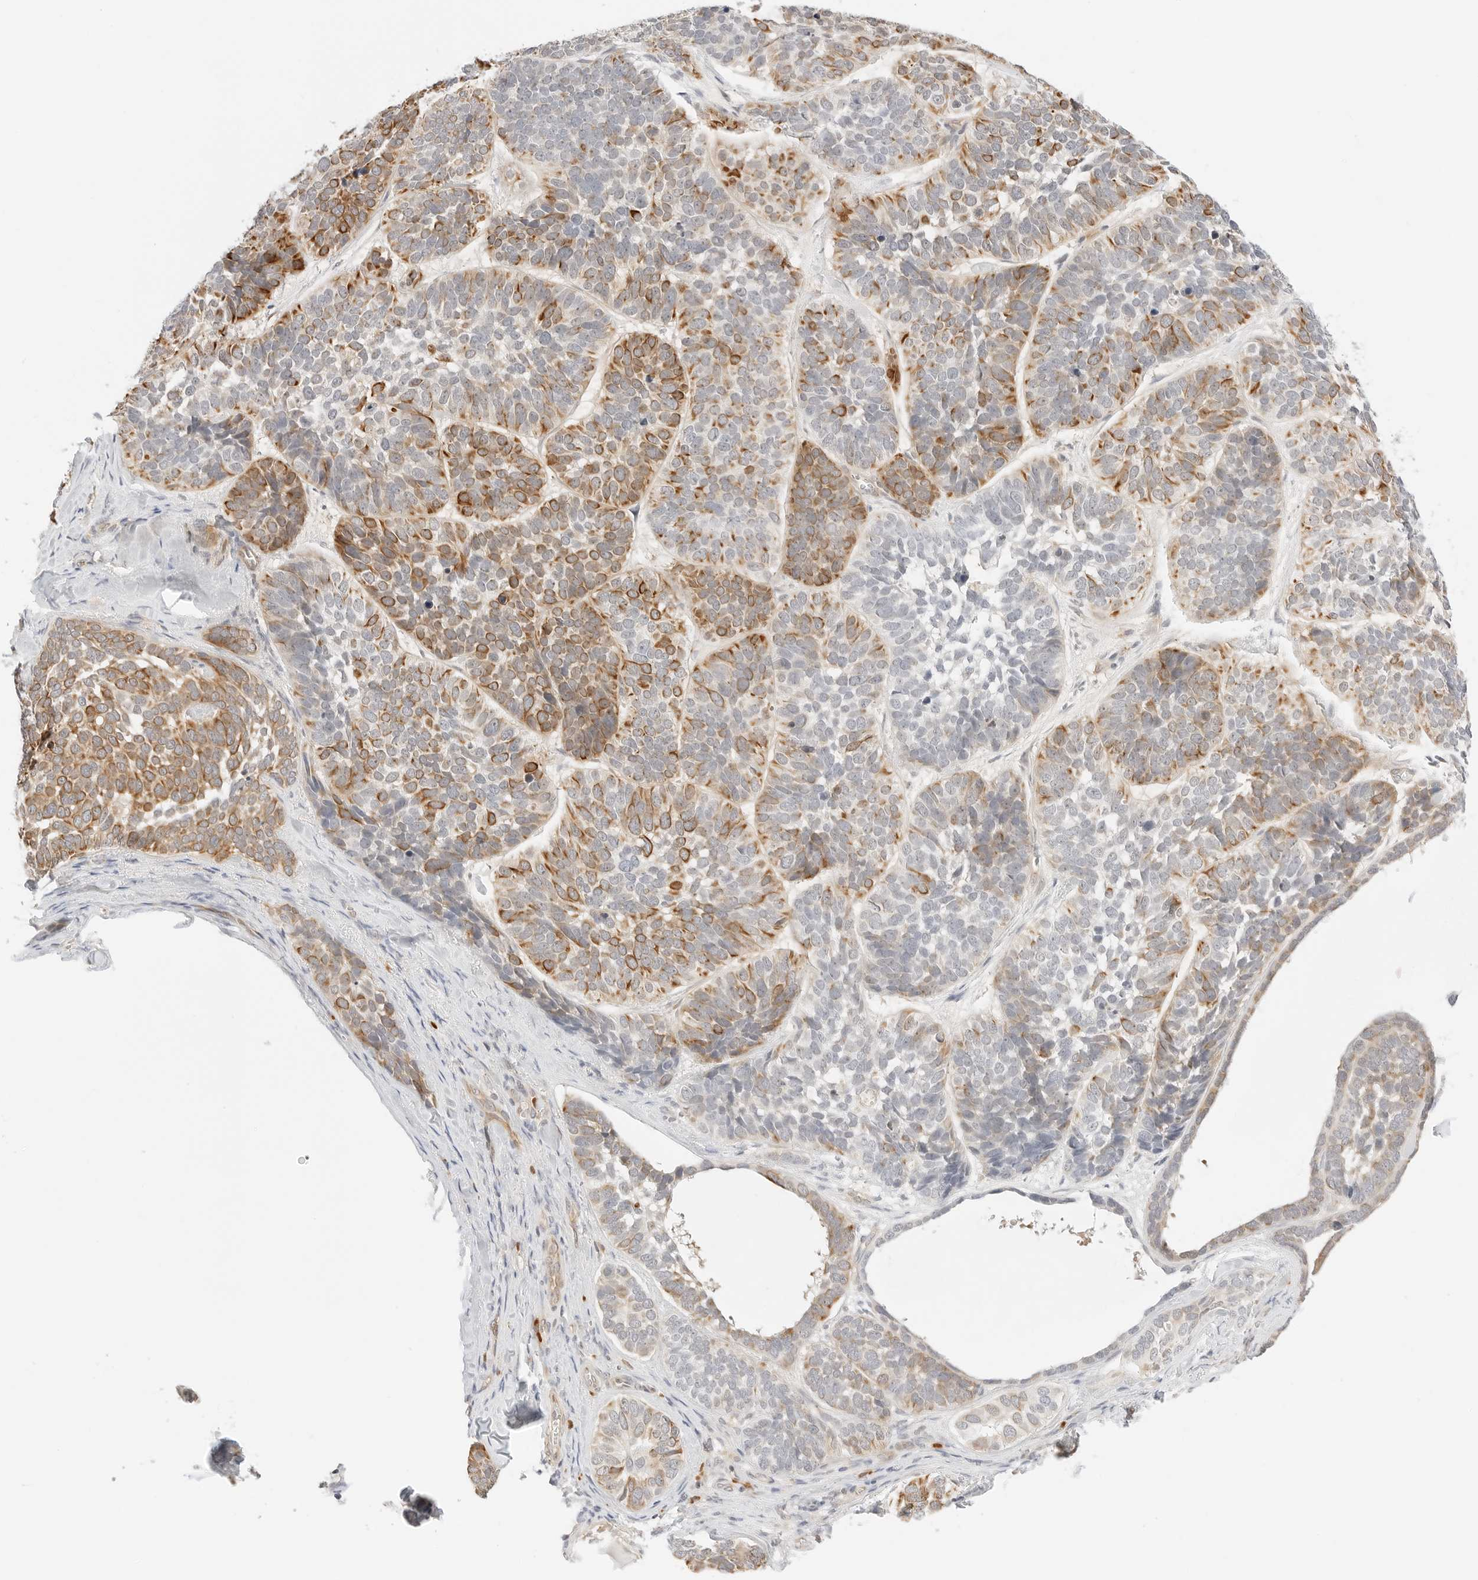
{"staining": {"intensity": "moderate", "quantity": ">75%", "location": "cytoplasmic/membranous"}, "tissue": "skin cancer", "cell_type": "Tumor cells", "image_type": "cancer", "snomed": [{"axis": "morphology", "description": "Basal cell carcinoma"}, {"axis": "topography", "description": "Skin"}], "caption": "Moderate cytoplasmic/membranous protein staining is appreciated in about >75% of tumor cells in skin basal cell carcinoma.", "gene": "TEKT2", "patient": {"sex": "male", "age": 62}}